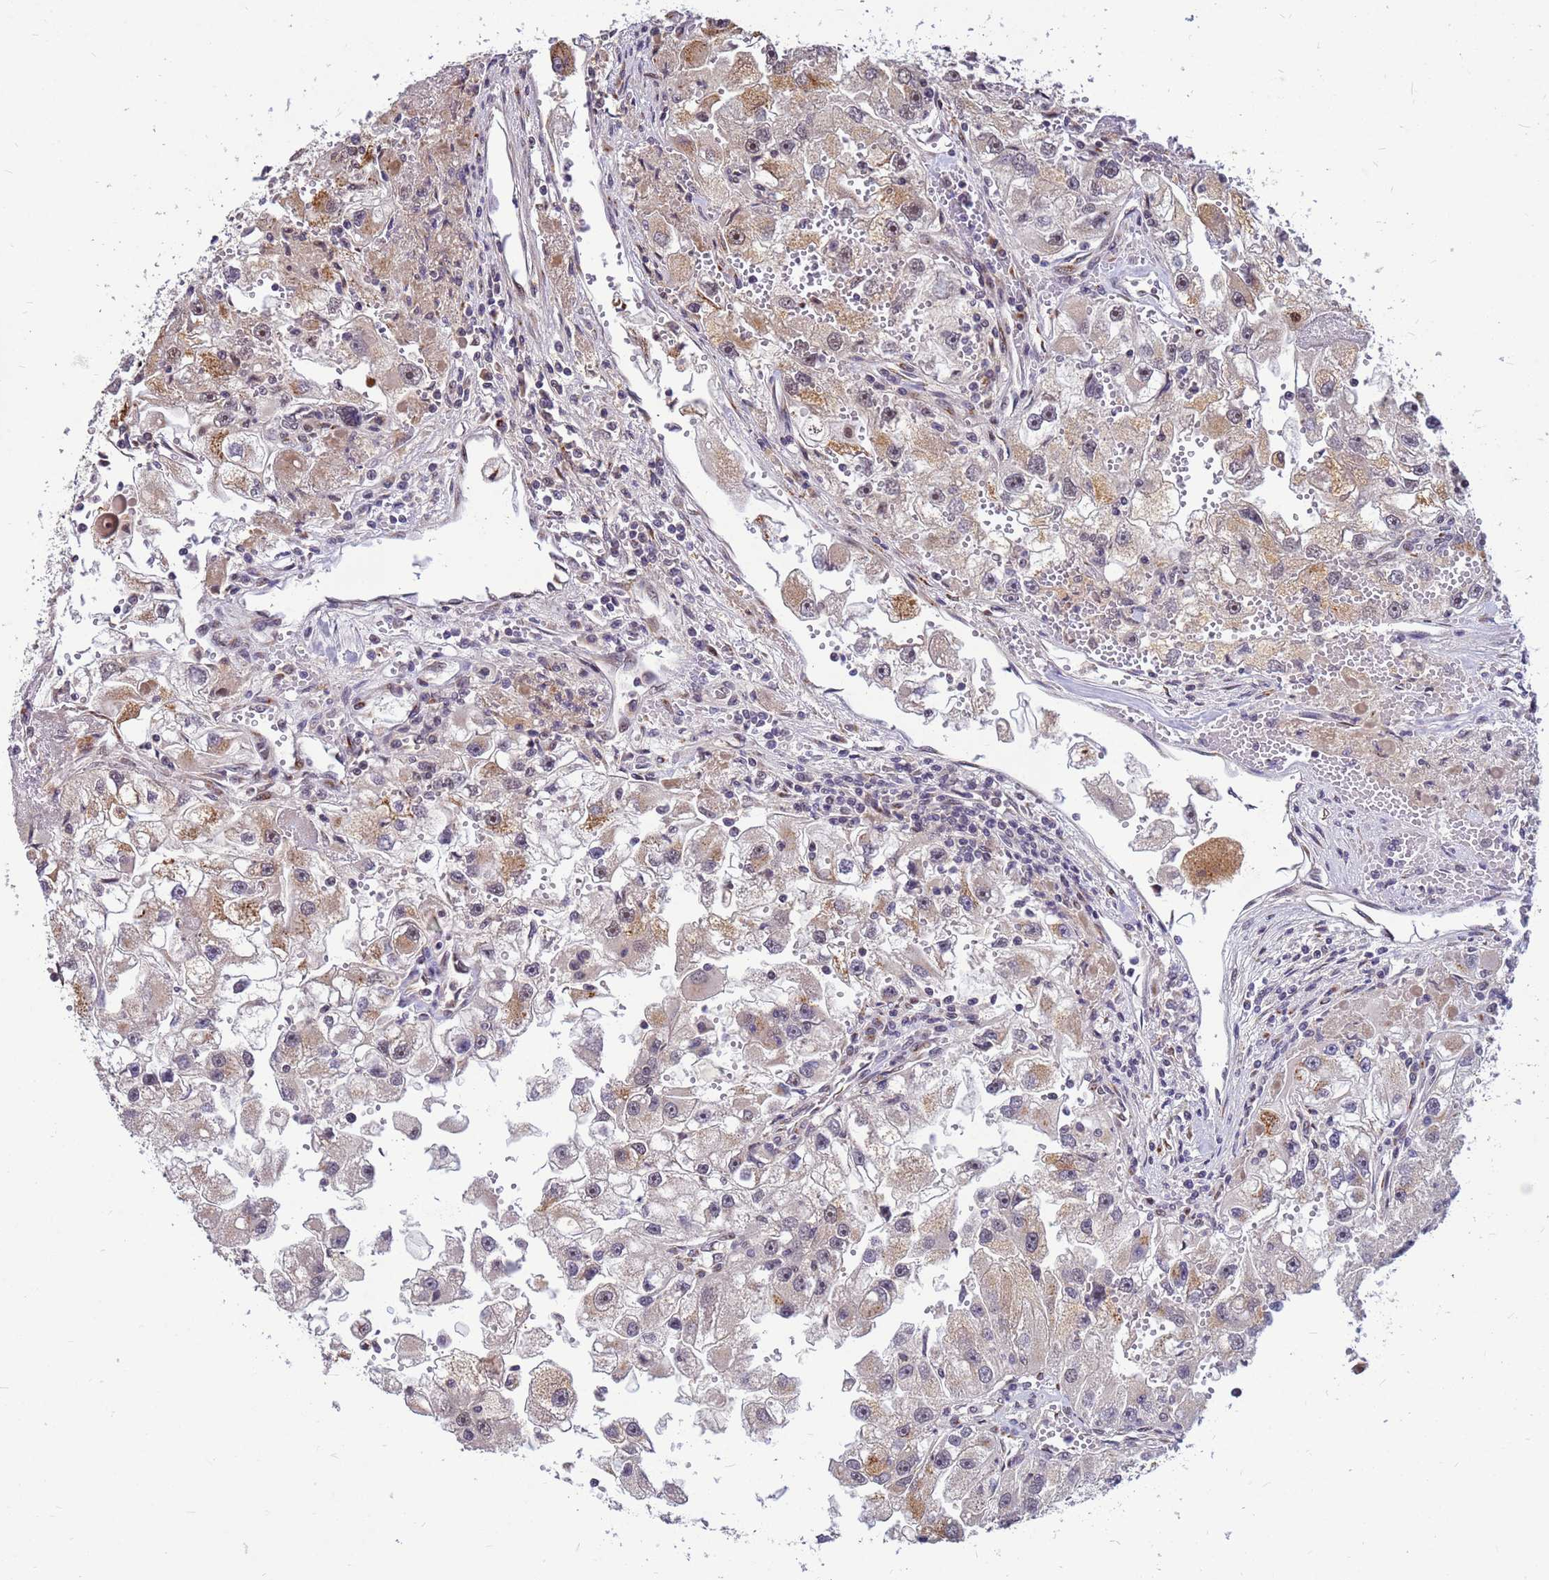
{"staining": {"intensity": "weak", "quantity": "25%-75%", "location": "cytoplasmic/membranous"}, "tissue": "renal cancer", "cell_type": "Tumor cells", "image_type": "cancer", "snomed": [{"axis": "morphology", "description": "Adenocarcinoma, NOS"}, {"axis": "topography", "description": "Kidney"}], "caption": "A micrograph of human renal adenocarcinoma stained for a protein shows weak cytoplasmic/membranous brown staining in tumor cells. The staining was performed using DAB (3,3'-diaminobenzidine) to visualize the protein expression in brown, while the nuclei were stained in blue with hematoxylin (Magnification: 20x).", "gene": "NCBP2", "patient": {"sex": "male", "age": 63}}